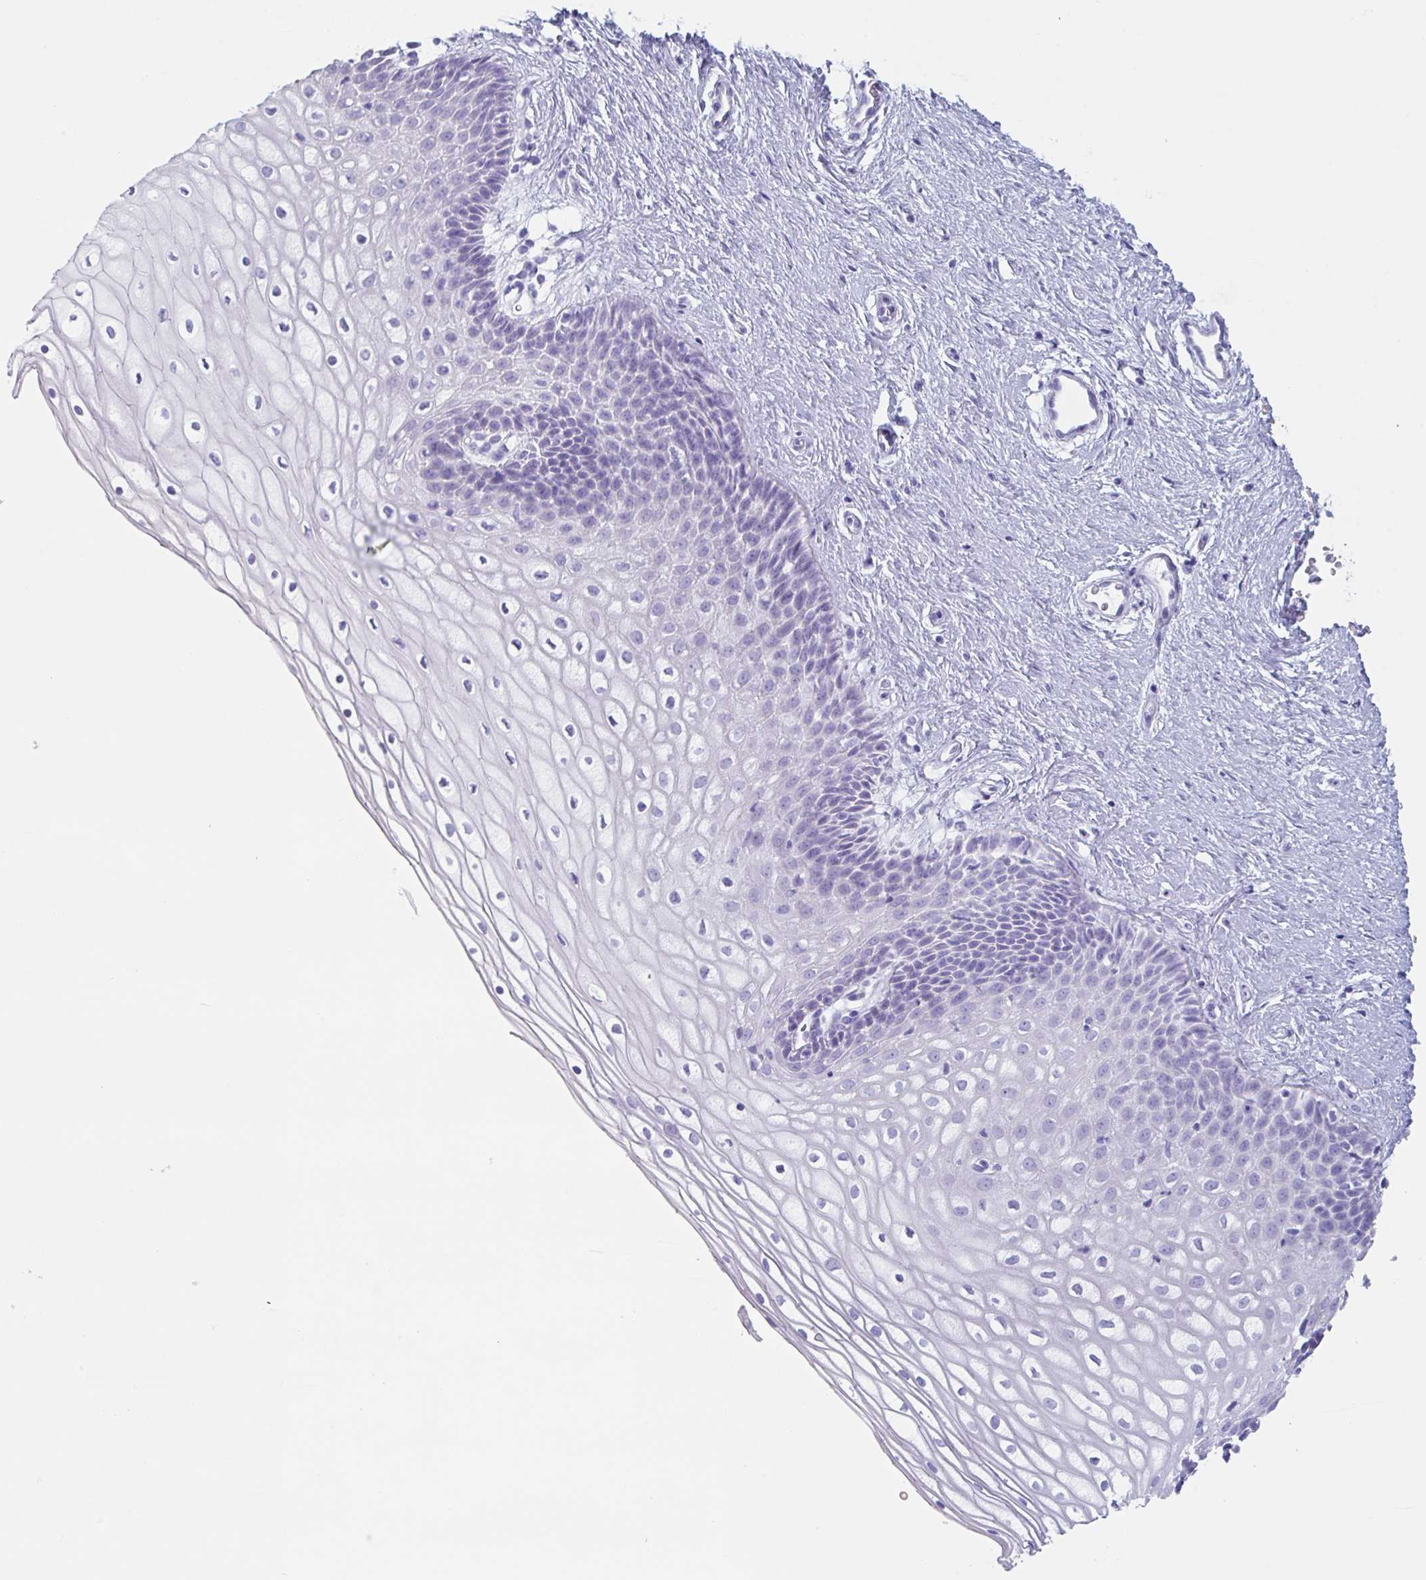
{"staining": {"intensity": "negative", "quantity": "none", "location": "none"}, "tissue": "cervix", "cell_type": "Glandular cells", "image_type": "normal", "snomed": [{"axis": "morphology", "description": "Normal tissue, NOS"}, {"axis": "topography", "description": "Cervix"}], "caption": "Glandular cells show no significant protein expression in unremarkable cervix. Nuclei are stained in blue.", "gene": "TAS2R41", "patient": {"sex": "female", "age": 36}}